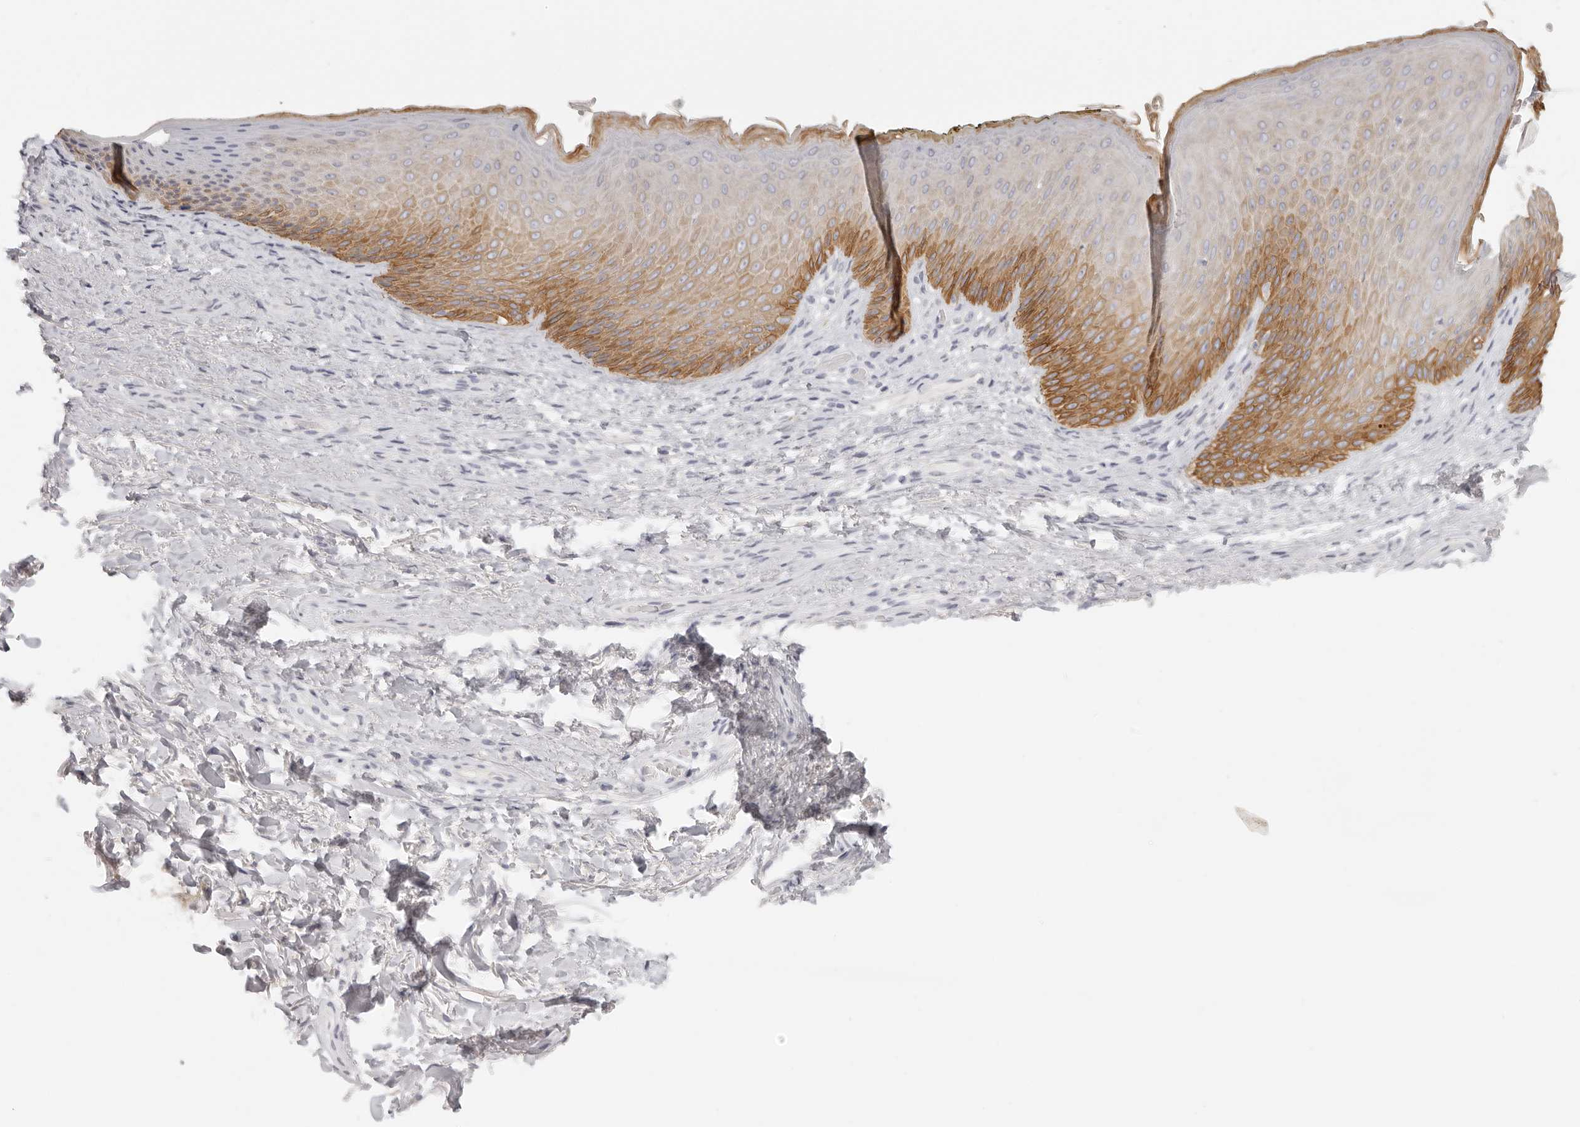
{"staining": {"intensity": "moderate", "quantity": "25%-75%", "location": "cytoplasmic/membranous"}, "tissue": "skin", "cell_type": "Epidermal cells", "image_type": "normal", "snomed": [{"axis": "morphology", "description": "Normal tissue, NOS"}, {"axis": "topography", "description": "Anal"}], "caption": "Epidermal cells show medium levels of moderate cytoplasmic/membranous expression in approximately 25%-75% of cells in unremarkable human skin.", "gene": "RXFP1", "patient": {"sex": "male", "age": 74}}